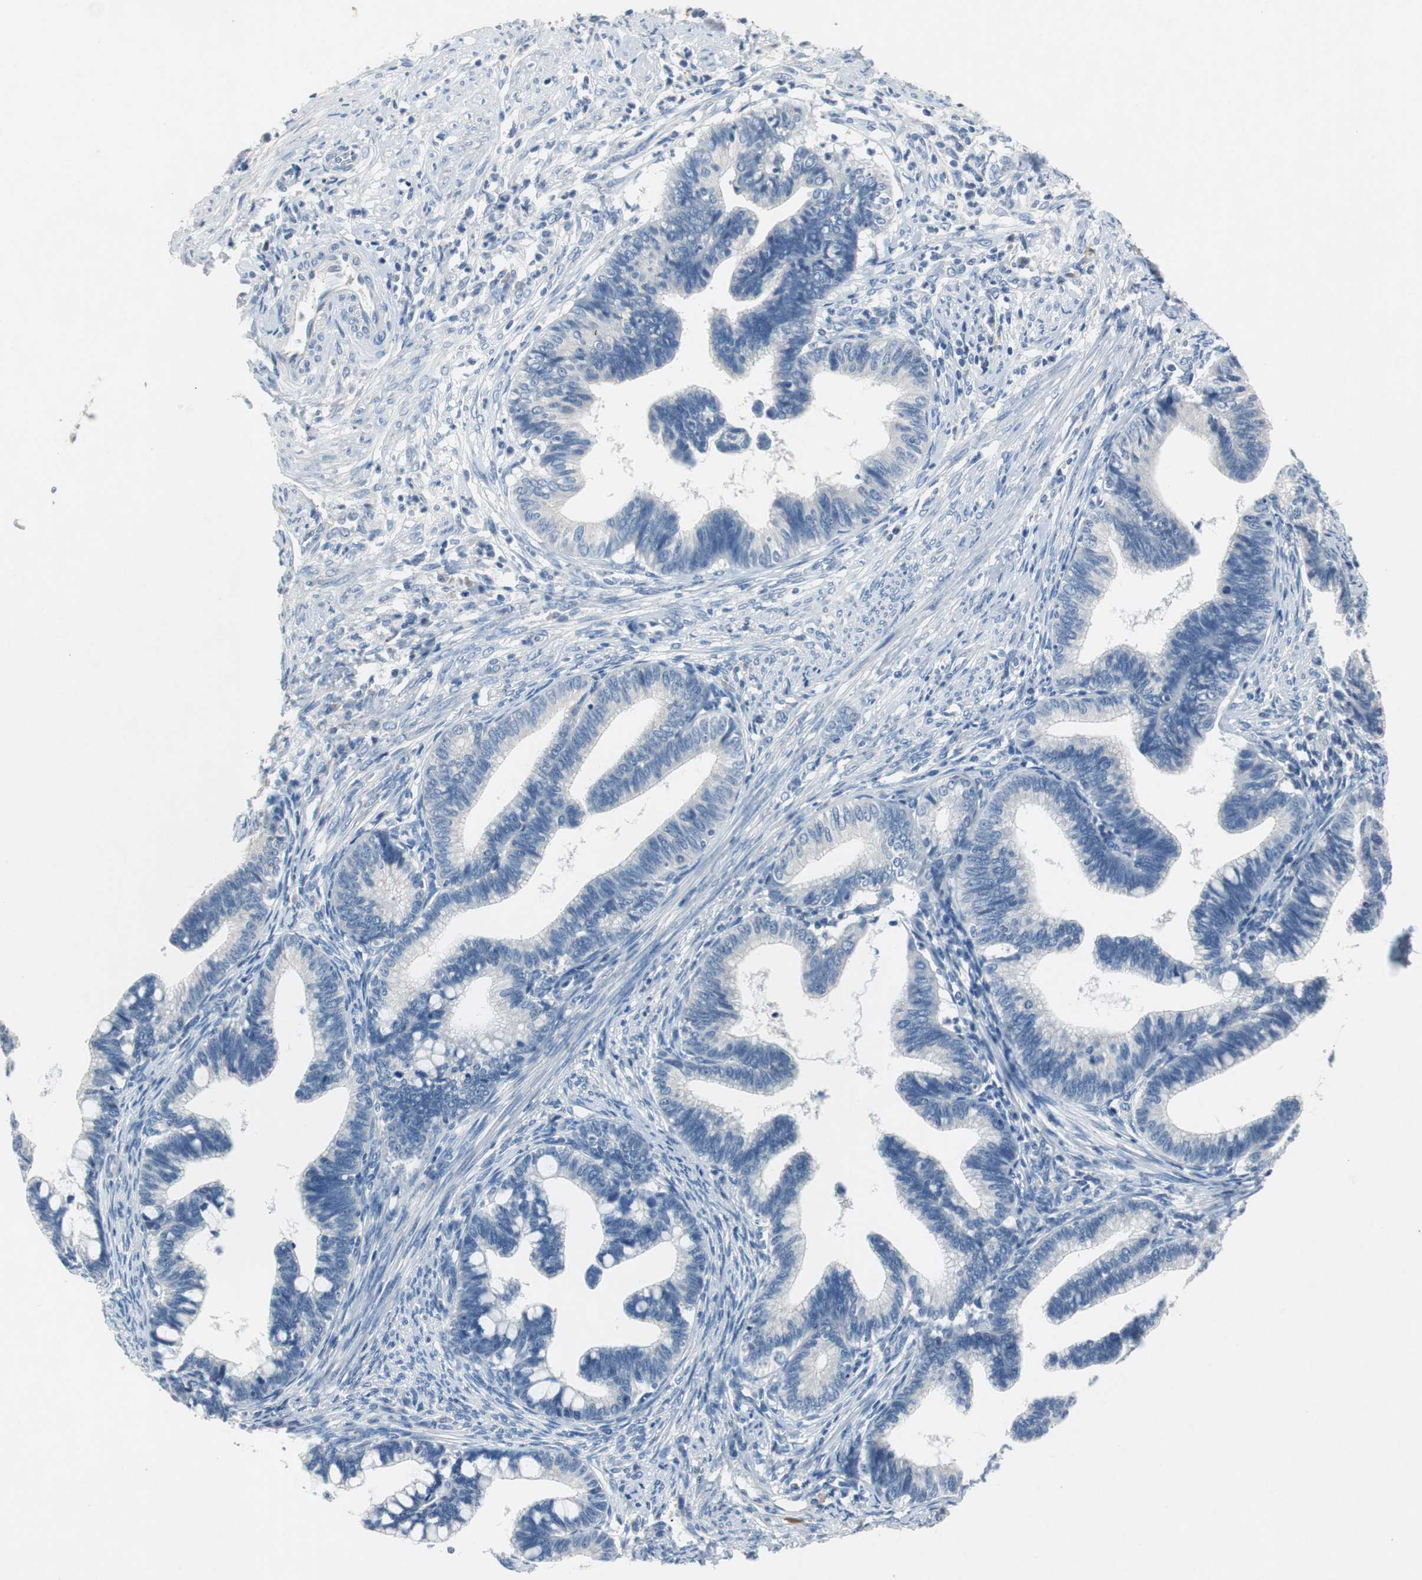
{"staining": {"intensity": "negative", "quantity": "none", "location": "none"}, "tissue": "cervical cancer", "cell_type": "Tumor cells", "image_type": "cancer", "snomed": [{"axis": "morphology", "description": "Adenocarcinoma, NOS"}, {"axis": "topography", "description": "Cervix"}], "caption": "A photomicrograph of cervical cancer (adenocarcinoma) stained for a protein exhibits no brown staining in tumor cells.", "gene": "LRP2", "patient": {"sex": "female", "age": 36}}